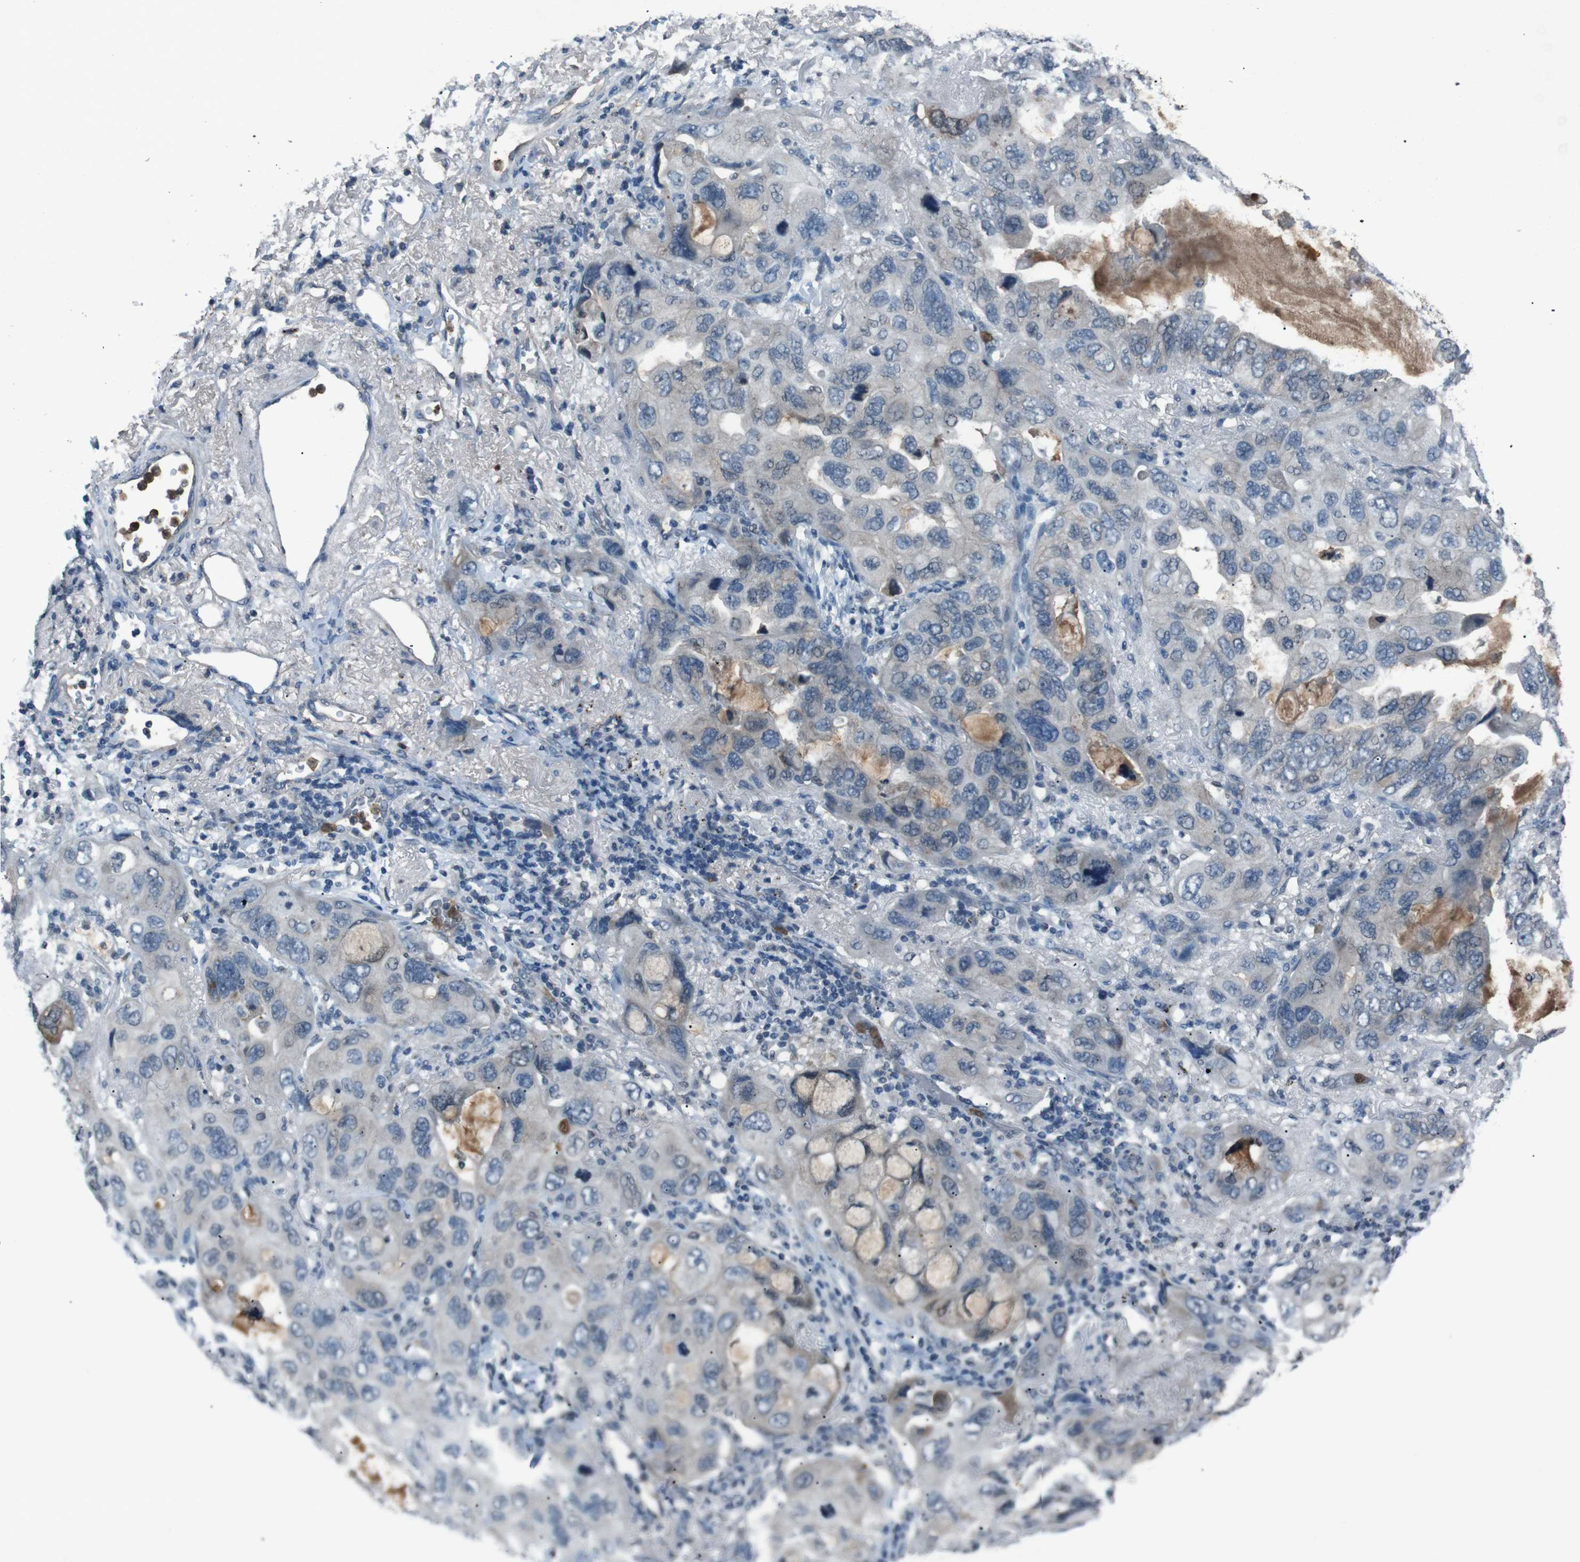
{"staining": {"intensity": "negative", "quantity": "none", "location": "none"}, "tissue": "lung cancer", "cell_type": "Tumor cells", "image_type": "cancer", "snomed": [{"axis": "morphology", "description": "Squamous cell carcinoma, NOS"}, {"axis": "topography", "description": "Lung"}], "caption": "IHC micrograph of neoplastic tissue: squamous cell carcinoma (lung) stained with DAB (3,3'-diaminobenzidine) reveals no significant protein positivity in tumor cells.", "gene": "UGT1A6", "patient": {"sex": "female", "age": 73}}